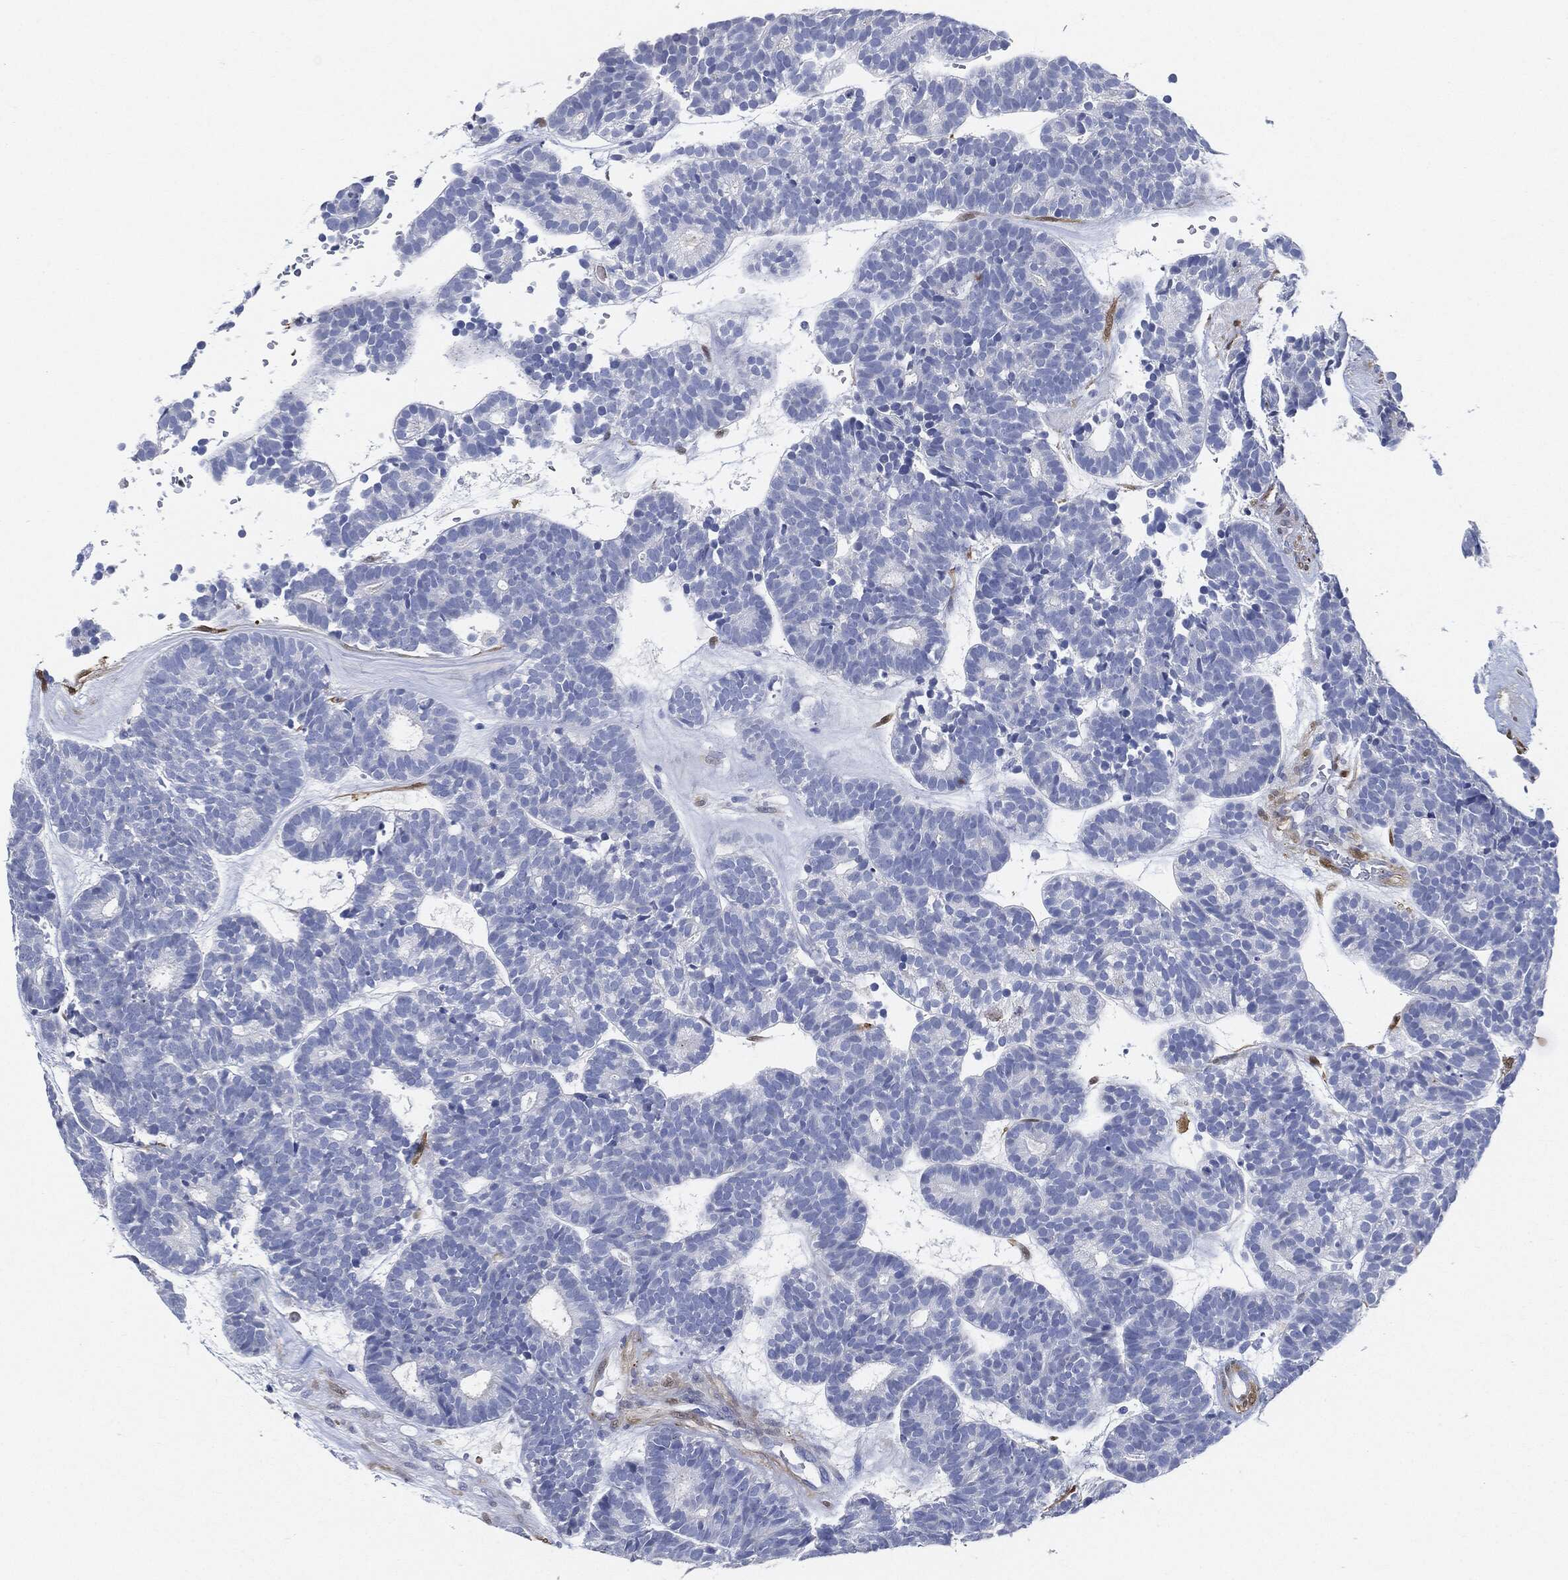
{"staining": {"intensity": "negative", "quantity": "none", "location": "none"}, "tissue": "head and neck cancer", "cell_type": "Tumor cells", "image_type": "cancer", "snomed": [{"axis": "morphology", "description": "Adenocarcinoma, NOS"}, {"axis": "topography", "description": "Head-Neck"}], "caption": "A high-resolution micrograph shows IHC staining of head and neck cancer (adenocarcinoma), which demonstrates no significant staining in tumor cells. The staining was performed using DAB to visualize the protein expression in brown, while the nuclei were stained in blue with hematoxylin (Magnification: 20x).", "gene": "TAGLN", "patient": {"sex": "female", "age": 81}}